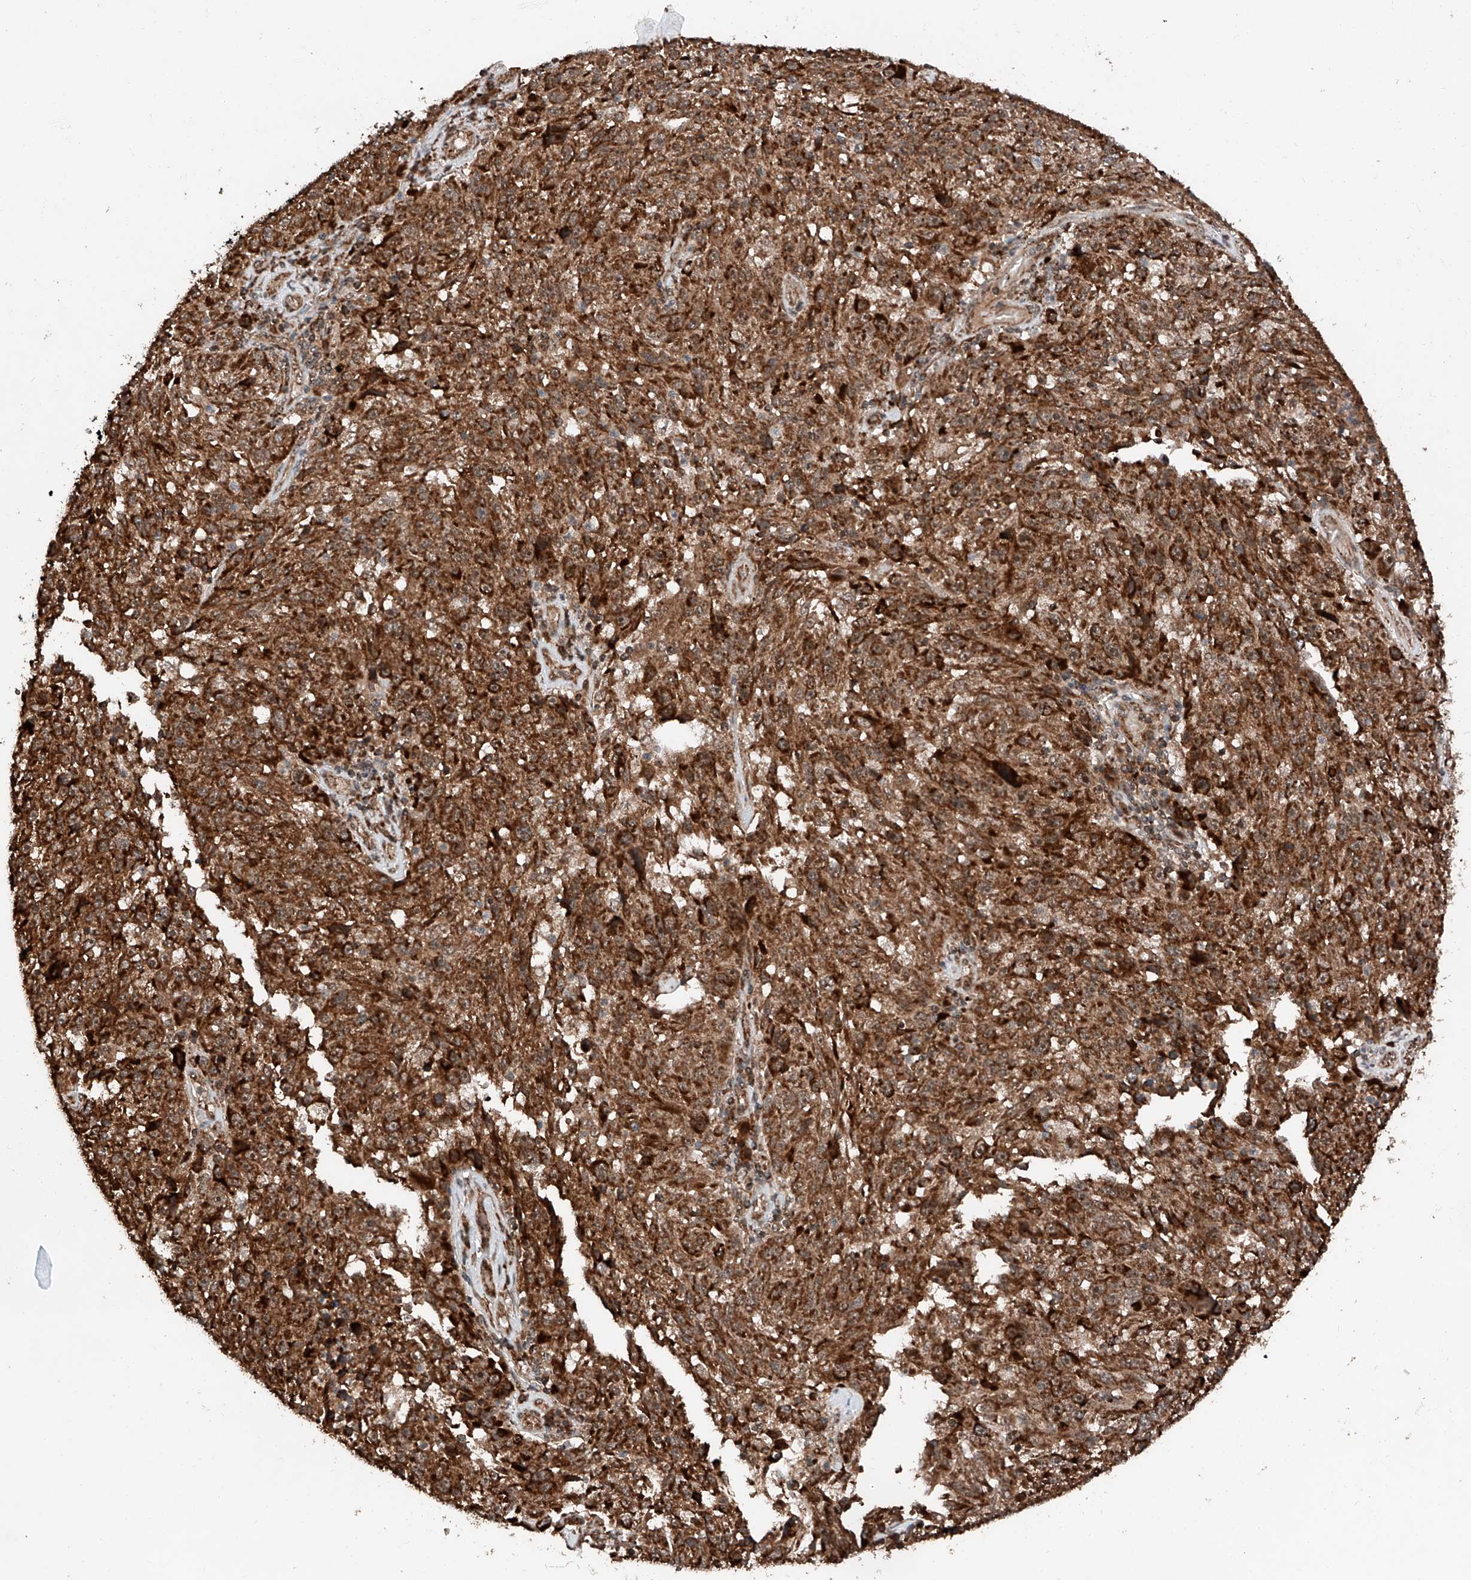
{"staining": {"intensity": "strong", "quantity": ">75%", "location": "cytoplasmic/membranous"}, "tissue": "melanoma", "cell_type": "Tumor cells", "image_type": "cancer", "snomed": [{"axis": "morphology", "description": "Malignant melanoma, NOS"}, {"axis": "topography", "description": "Skin"}], "caption": "Immunohistochemistry micrograph of melanoma stained for a protein (brown), which reveals high levels of strong cytoplasmic/membranous expression in about >75% of tumor cells.", "gene": "ZSCAN29", "patient": {"sex": "male", "age": 53}}